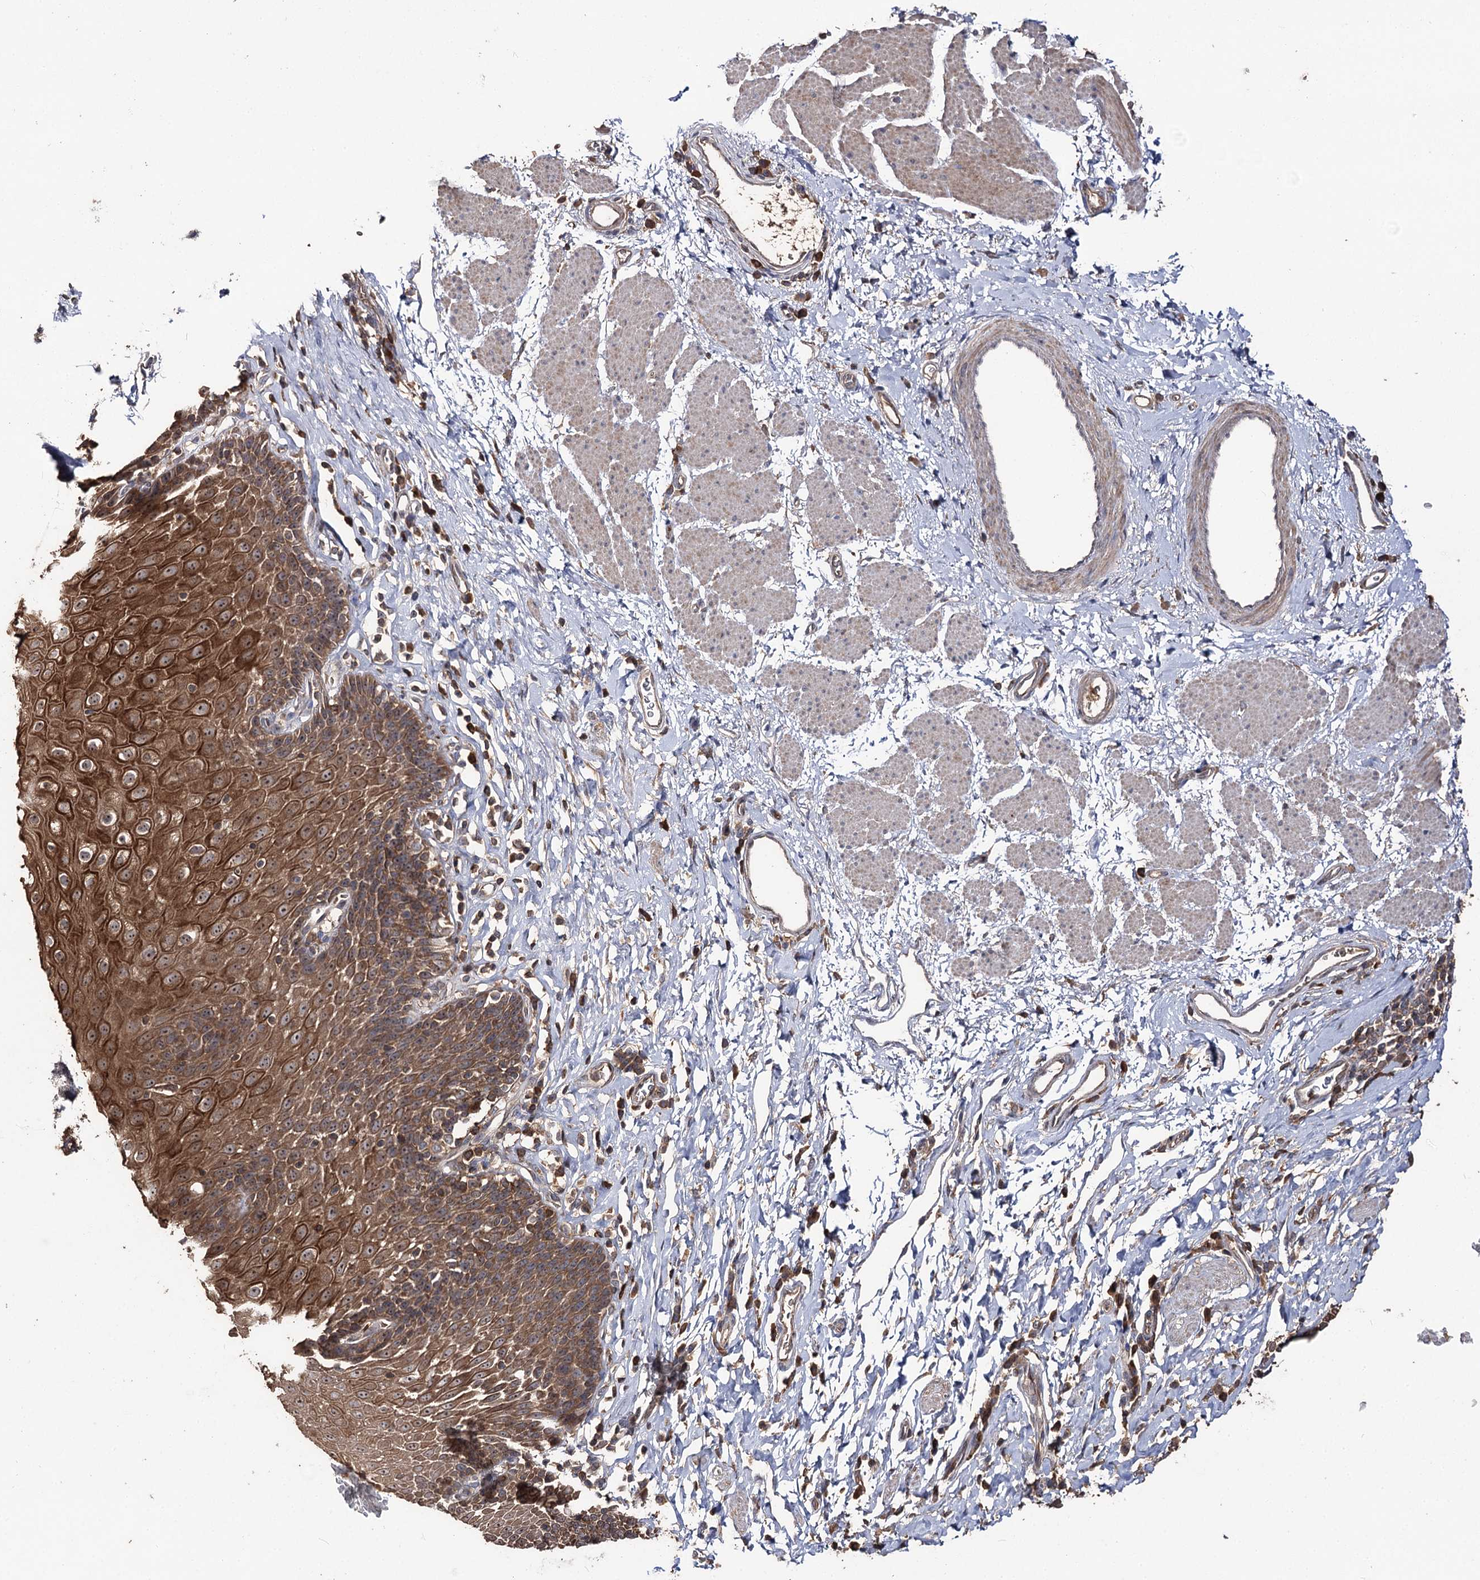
{"staining": {"intensity": "strong", "quantity": "25%-75%", "location": "cytoplasmic/membranous,nuclear"}, "tissue": "esophagus", "cell_type": "Squamous epithelial cells", "image_type": "normal", "snomed": [{"axis": "morphology", "description": "Normal tissue, NOS"}, {"axis": "topography", "description": "Esophagus"}], "caption": "Strong cytoplasmic/membranous,nuclear staining is appreciated in approximately 25%-75% of squamous epithelial cells in normal esophagus. Immunohistochemistry (ihc) stains the protein of interest in brown and the nuclei are stained blue.", "gene": "FAM53B", "patient": {"sex": "female", "age": 61}}